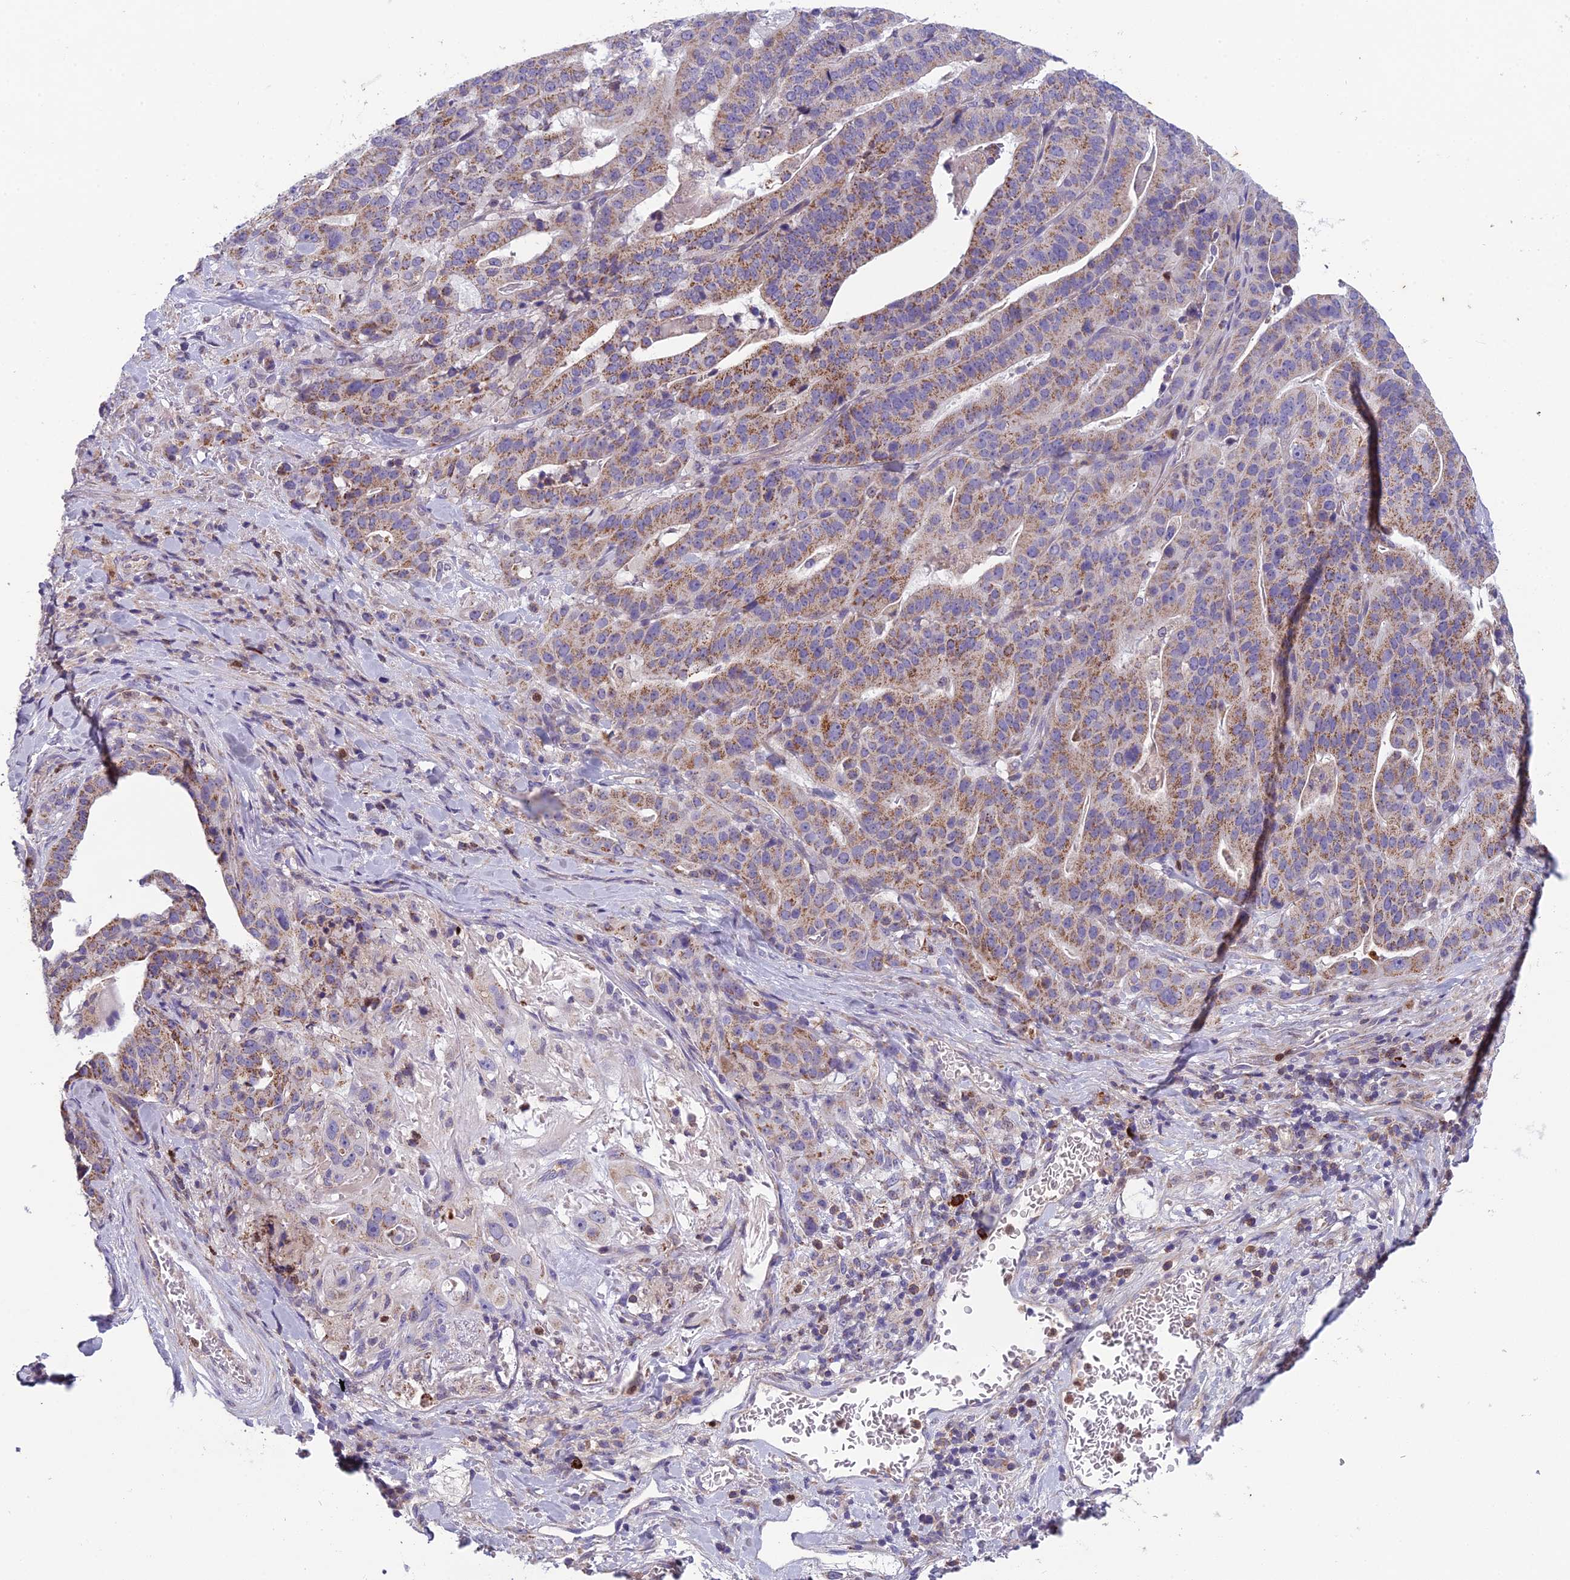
{"staining": {"intensity": "moderate", "quantity": ">75%", "location": "cytoplasmic/membranous"}, "tissue": "stomach cancer", "cell_type": "Tumor cells", "image_type": "cancer", "snomed": [{"axis": "morphology", "description": "Adenocarcinoma, NOS"}, {"axis": "topography", "description": "Stomach"}], "caption": "Immunohistochemistry (IHC) of human stomach cancer shows medium levels of moderate cytoplasmic/membranous expression in about >75% of tumor cells.", "gene": "ENSG00000188897", "patient": {"sex": "male", "age": 48}}